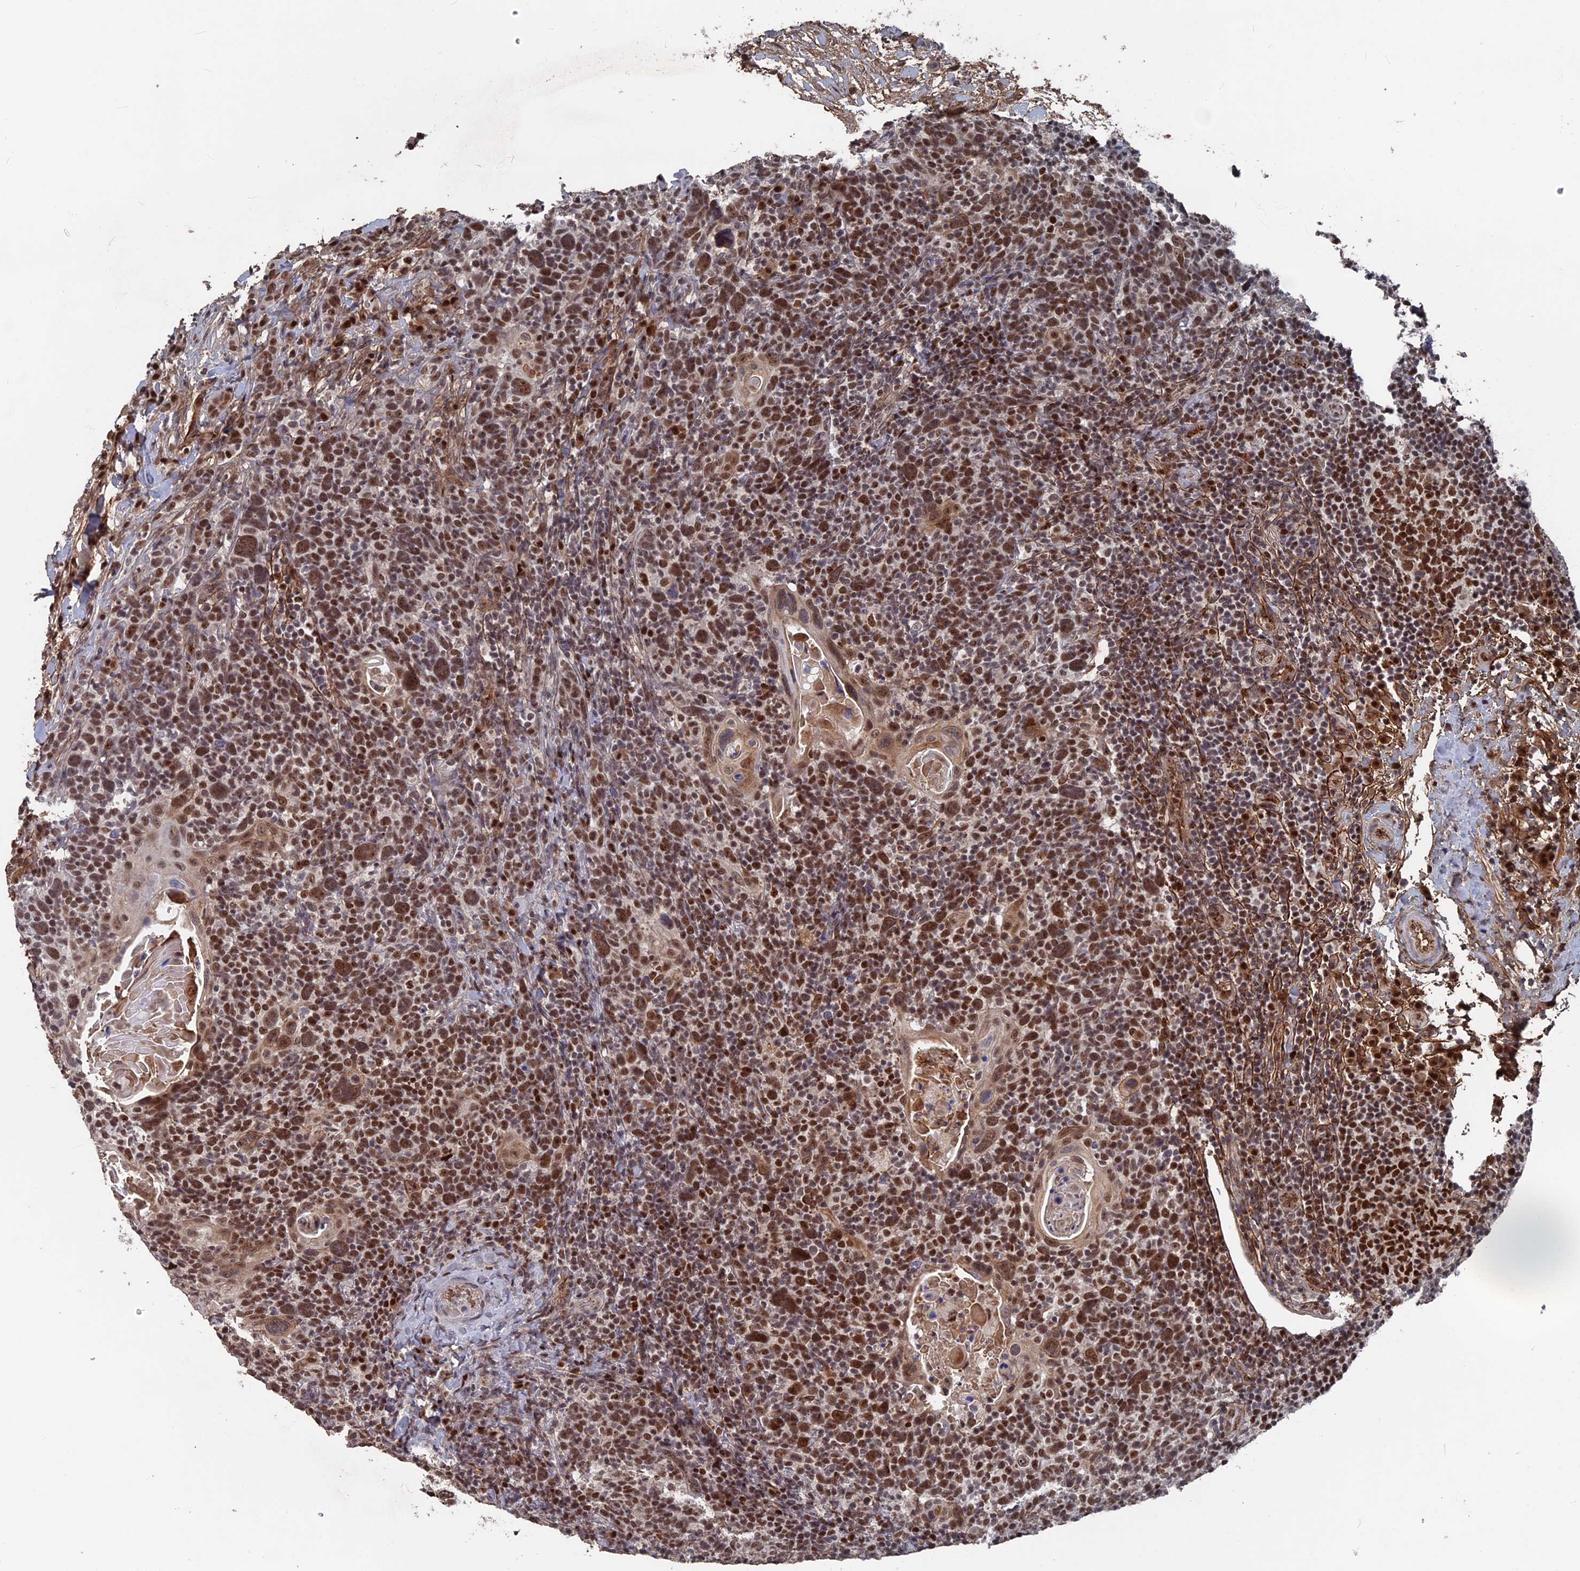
{"staining": {"intensity": "moderate", "quantity": ">75%", "location": "nuclear"}, "tissue": "head and neck cancer", "cell_type": "Tumor cells", "image_type": "cancer", "snomed": [{"axis": "morphology", "description": "Squamous cell carcinoma, NOS"}, {"axis": "morphology", "description": "Squamous cell carcinoma, metastatic, NOS"}, {"axis": "topography", "description": "Lymph node"}, {"axis": "topography", "description": "Head-Neck"}], "caption": "Protein staining exhibits moderate nuclear staining in about >75% of tumor cells in head and neck metastatic squamous cell carcinoma. (Brightfield microscopy of DAB IHC at high magnification).", "gene": "SH3D21", "patient": {"sex": "male", "age": 62}}